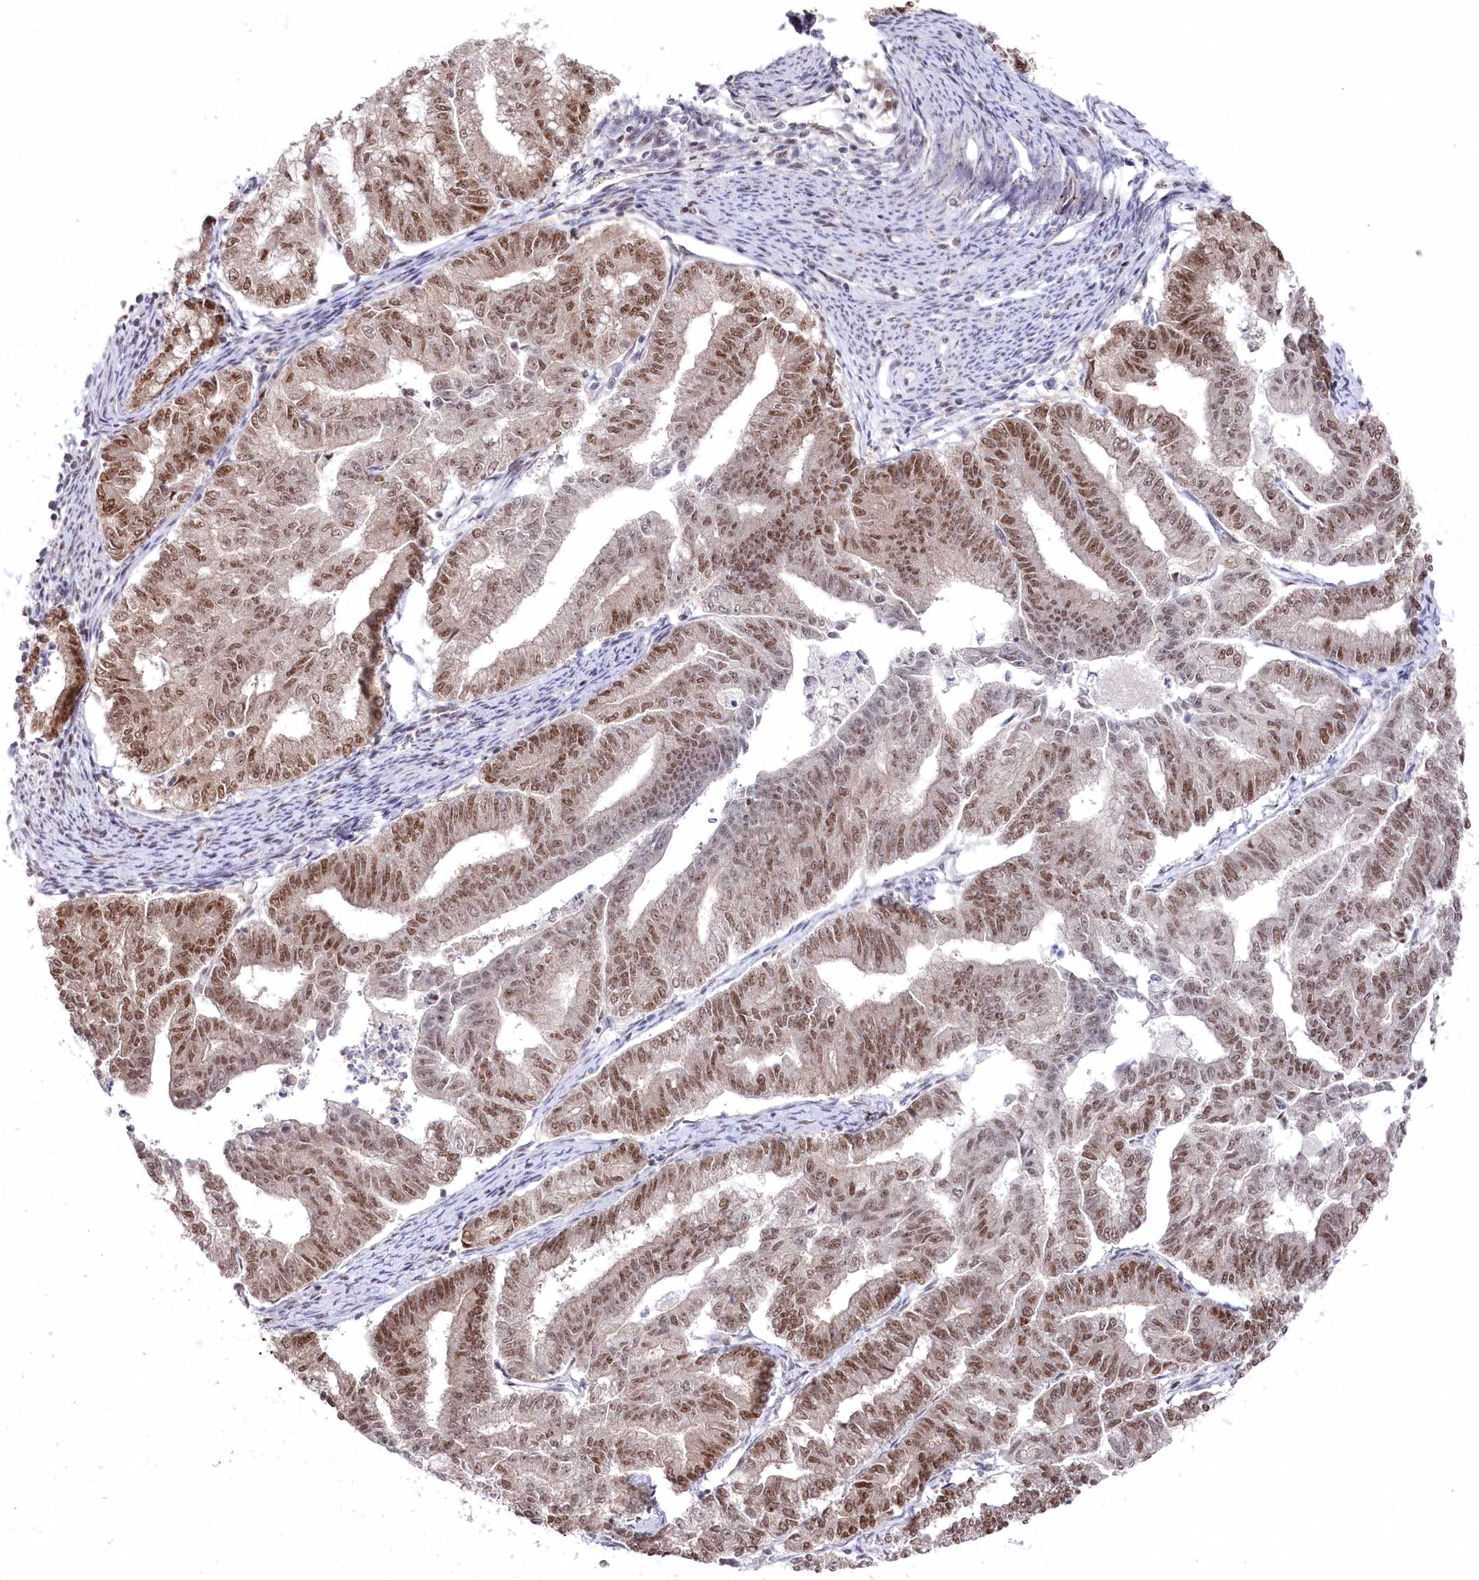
{"staining": {"intensity": "moderate", "quantity": ">75%", "location": "nuclear"}, "tissue": "endometrial cancer", "cell_type": "Tumor cells", "image_type": "cancer", "snomed": [{"axis": "morphology", "description": "Adenocarcinoma, NOS"}, {"axis": "topography", "description": "Endometrium"}], "caption": "The image shows a brown stain indicating the presence of a protein in the nuclear of tumor cells in endometrial cancer (adenocarcinoma).", "gene": "POLR2H", "patient": {"sex": "female", "age": 79}}